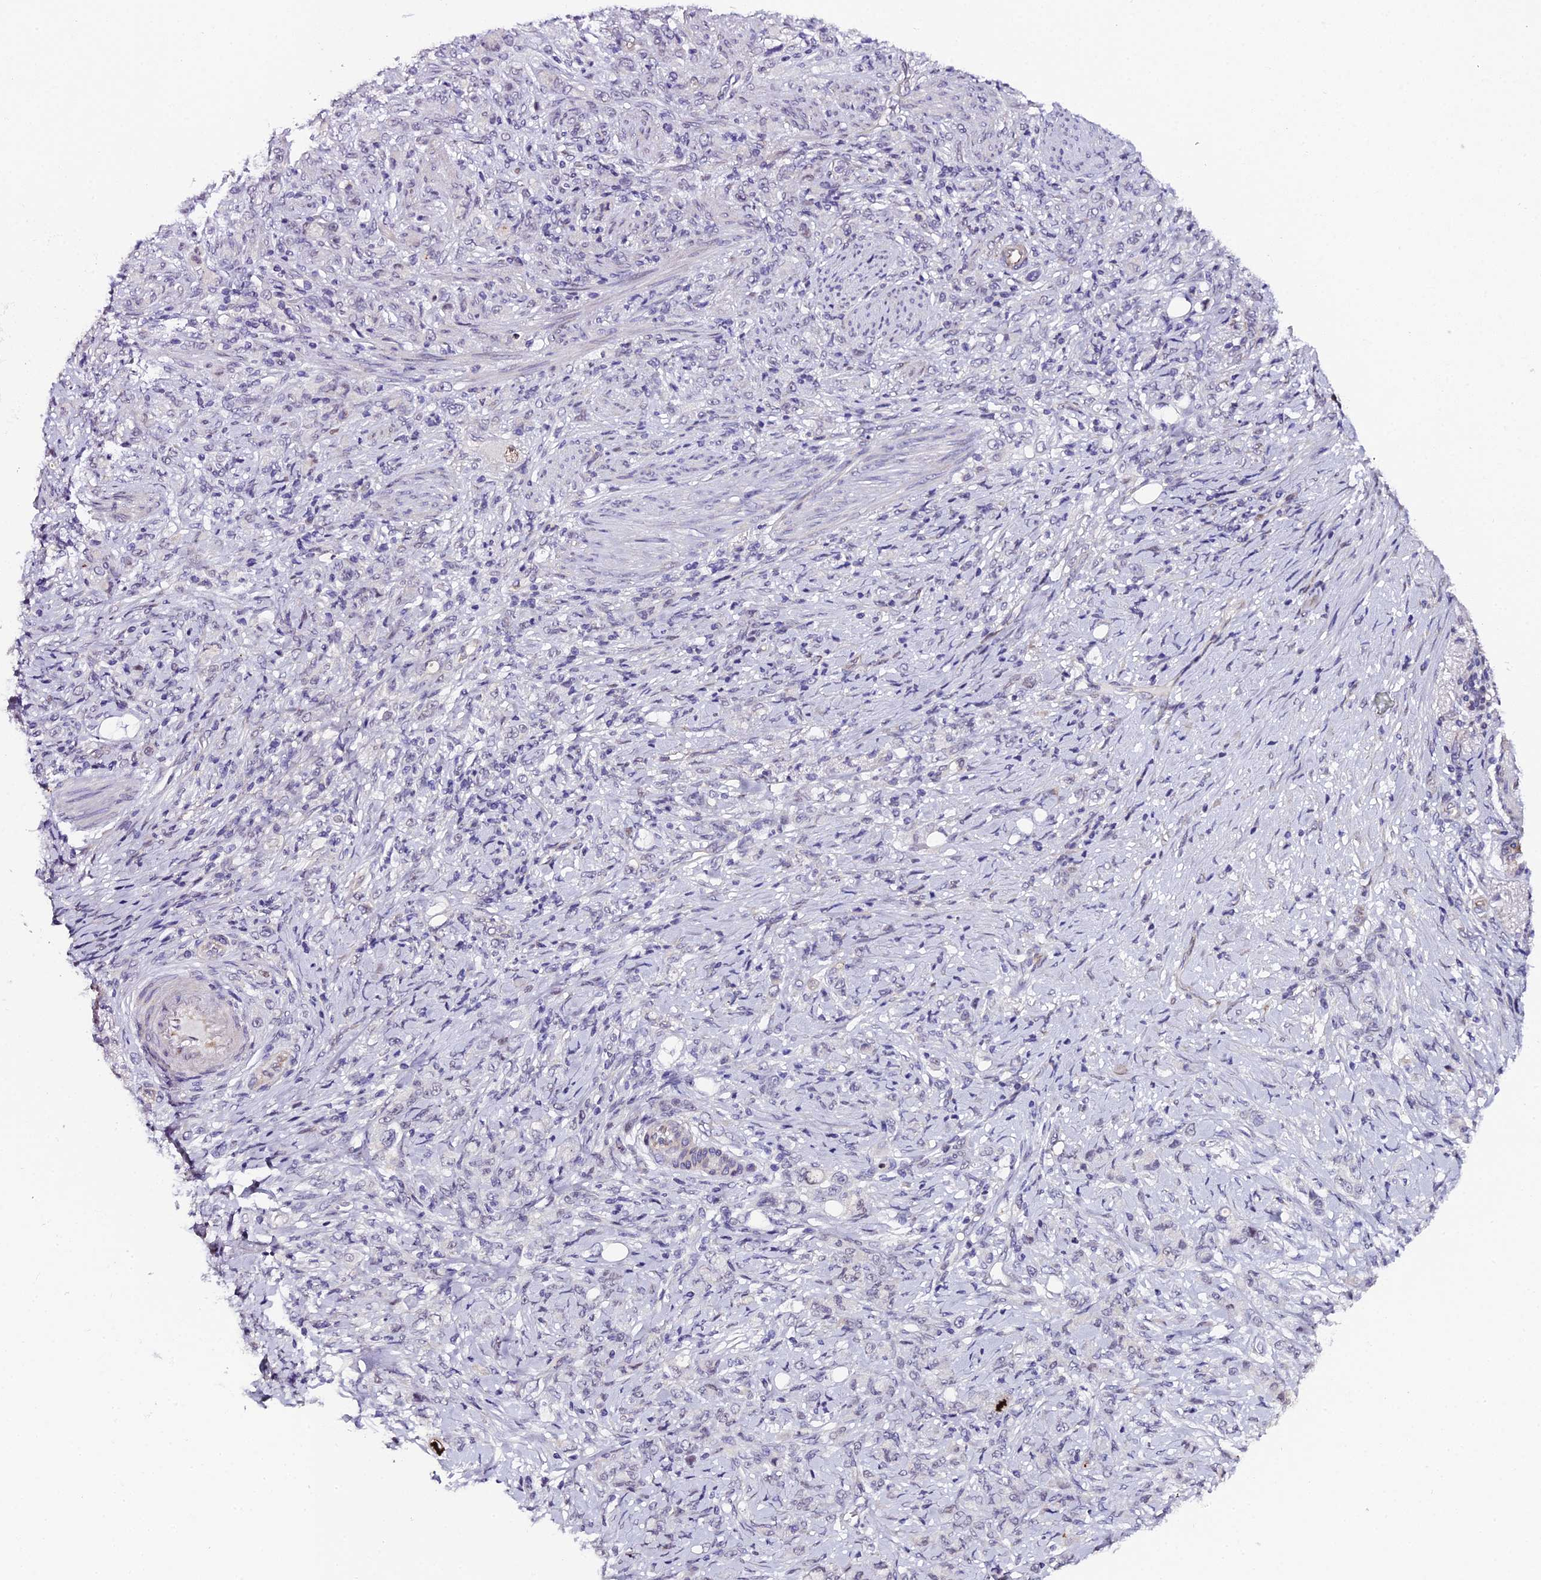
{"staining": {"intensity": "negative", "quantity": "none", "location": "none"}, "tissue": "stomach cancer", "cell_type": "Tumor cells", "image_type": "cancer", "snomed": [{"axis": "morphology", "description": "Adenocarcinoma, NOS"}, {"axis": "topography", "description": "Stomach"}], "caption": "A high-resolution photomicrograph shows IHC staining of stomach cancer (adenocarcinoma), which reveals no significant positivity in tumor cells.", "gene": "XKR9", "patient": {"sex": "female", "age": 79}}